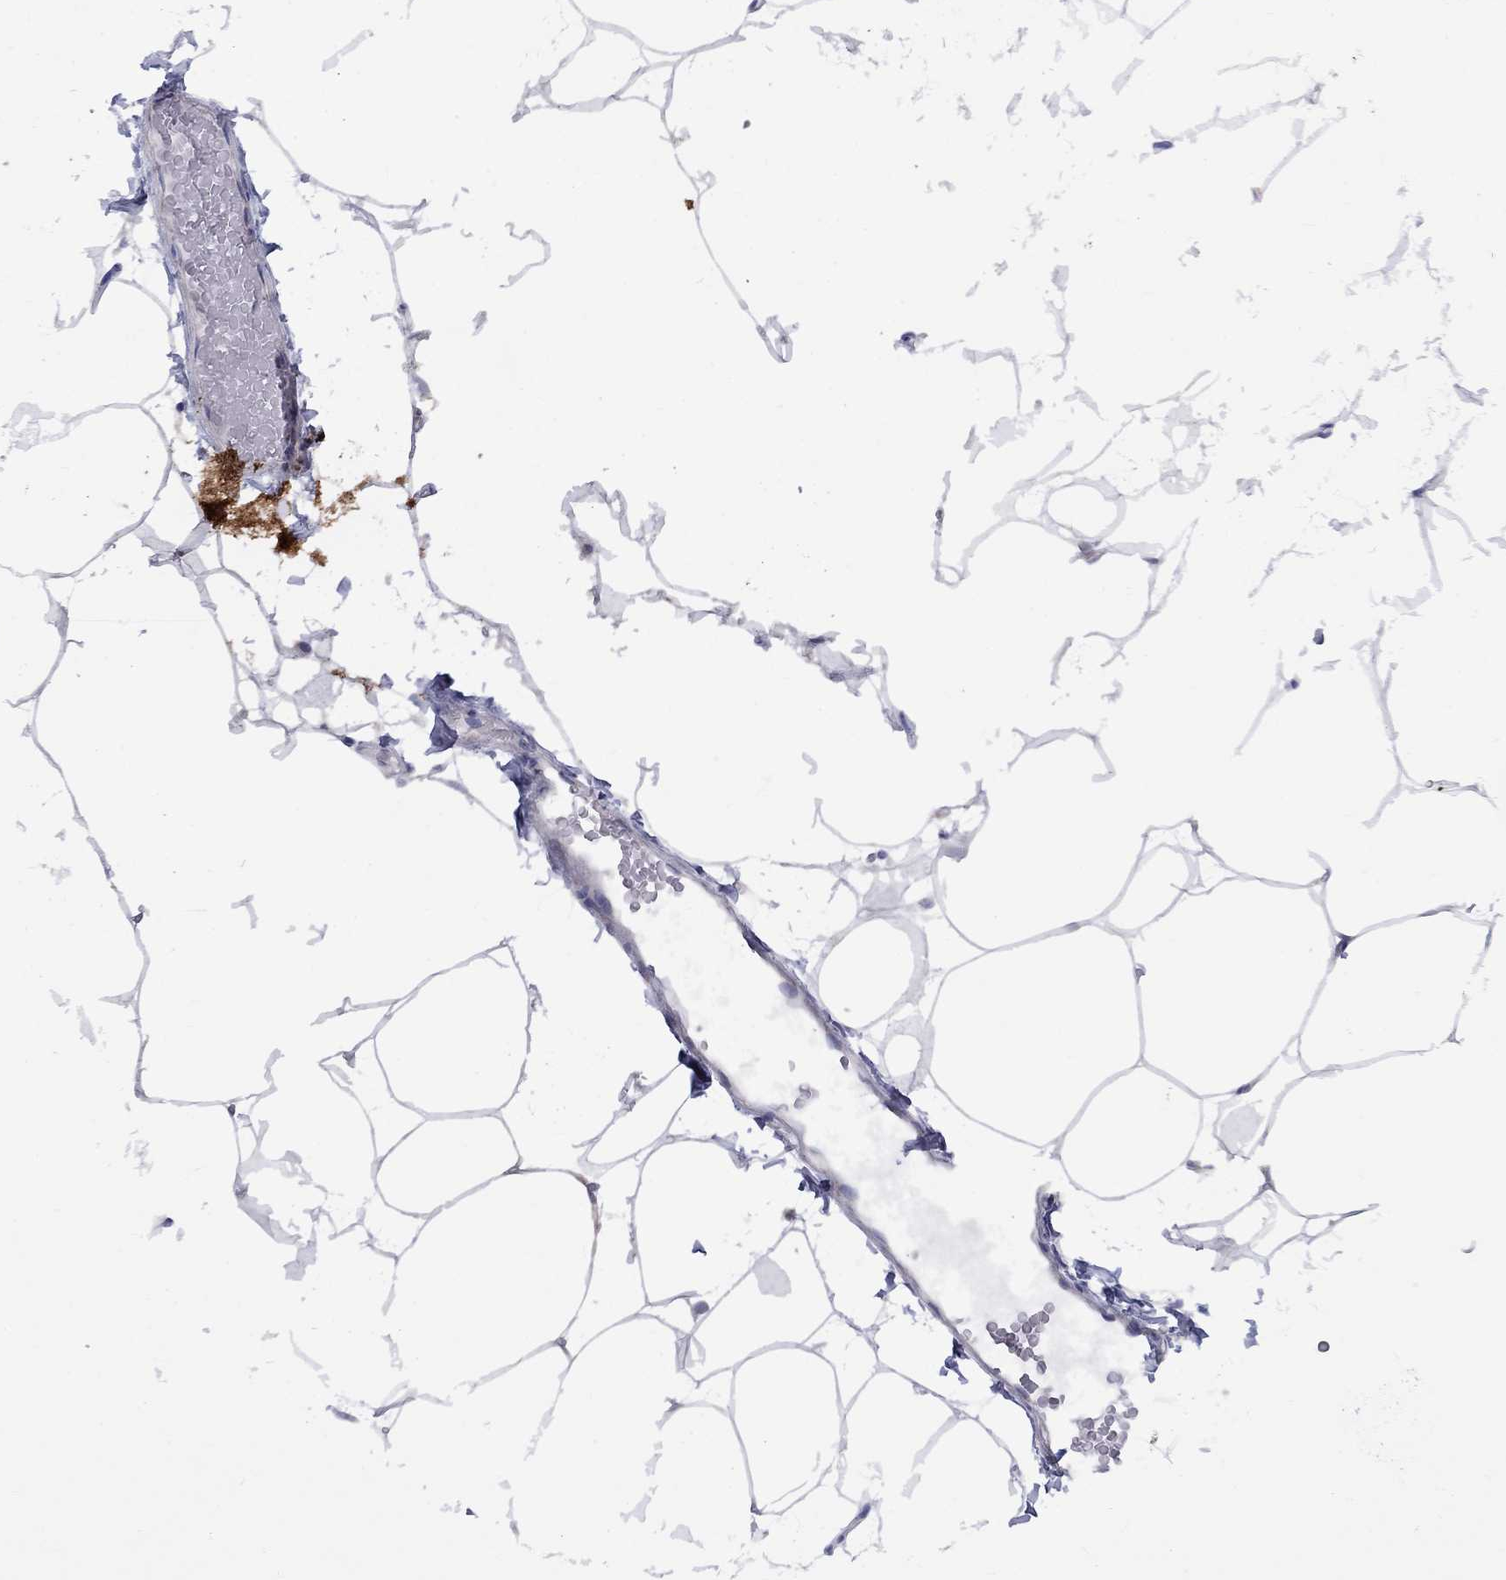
{"staining": {"intensity": "negative", "quantity": "none", "location": "none"}, "tissue": "breast", "cell_type": "Adipocytes", "image_type": "normal", "snomed": [{"axis": "morphology", "description": "Normal tissue, NOS"}, {"axis": "topography", "description": "Breast"}], "caption": "The histopathology image reveals no significant staining in adipocytes of breast.", "gene": "CISD1", "patient": {"sex": "female", "age": 32}}